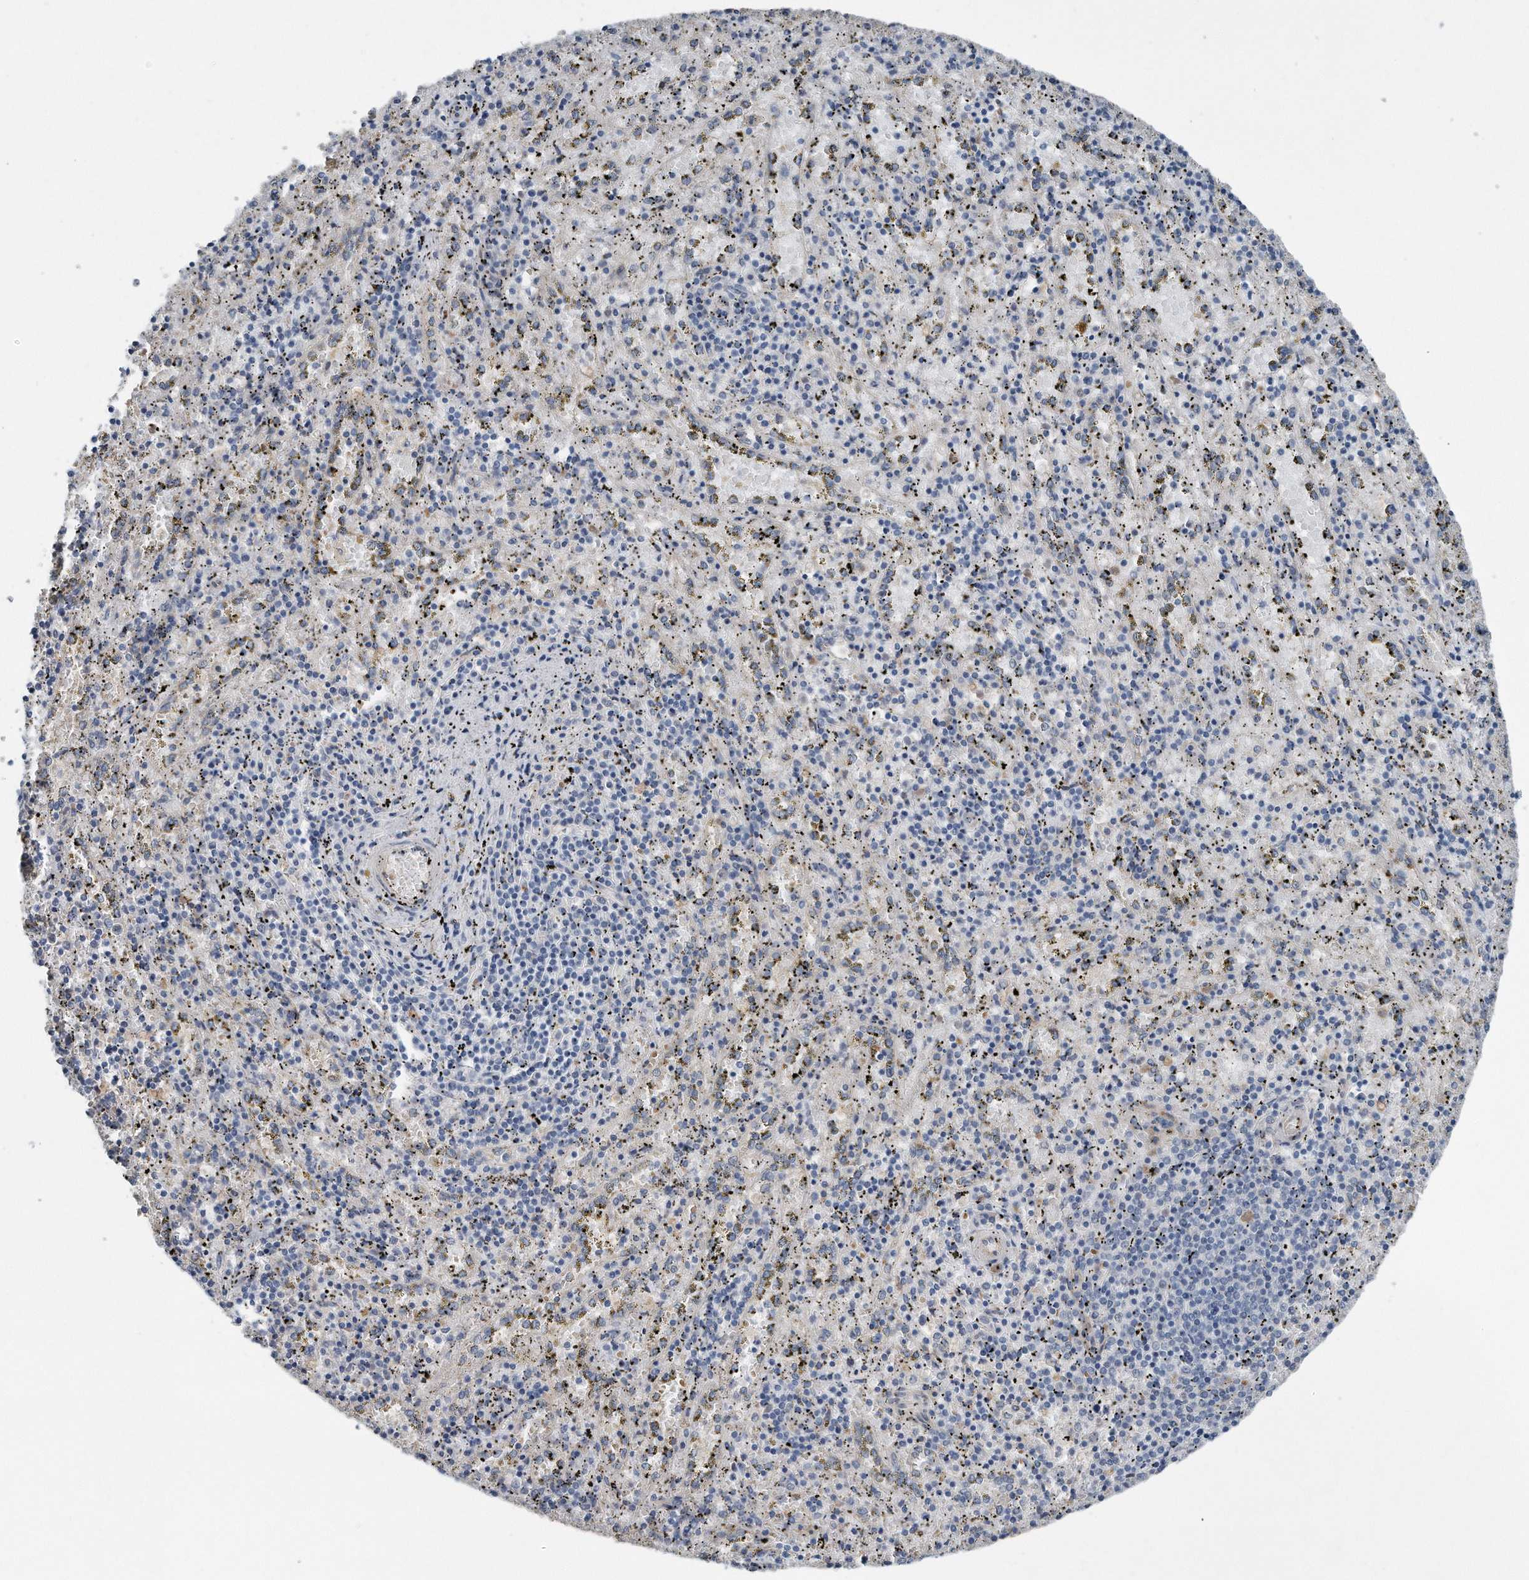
{"staining": {"intensity": "negative", "quantity": "none", "location": "none"}, "tissue": "spleen", "cell_type": "Cells in red pulp", "image_type": "normal", "snomed": [{"axis": "morphology", "description": "Normal tissue, NOS"}, {"axis": "topography", "description": "Spleen"}], "caption": "Protein analysis of benign spleen reveals no significant positivity in cells in red pulp.", "gene": "YRDC", "patient": {"sex": "male", "age": 11}}